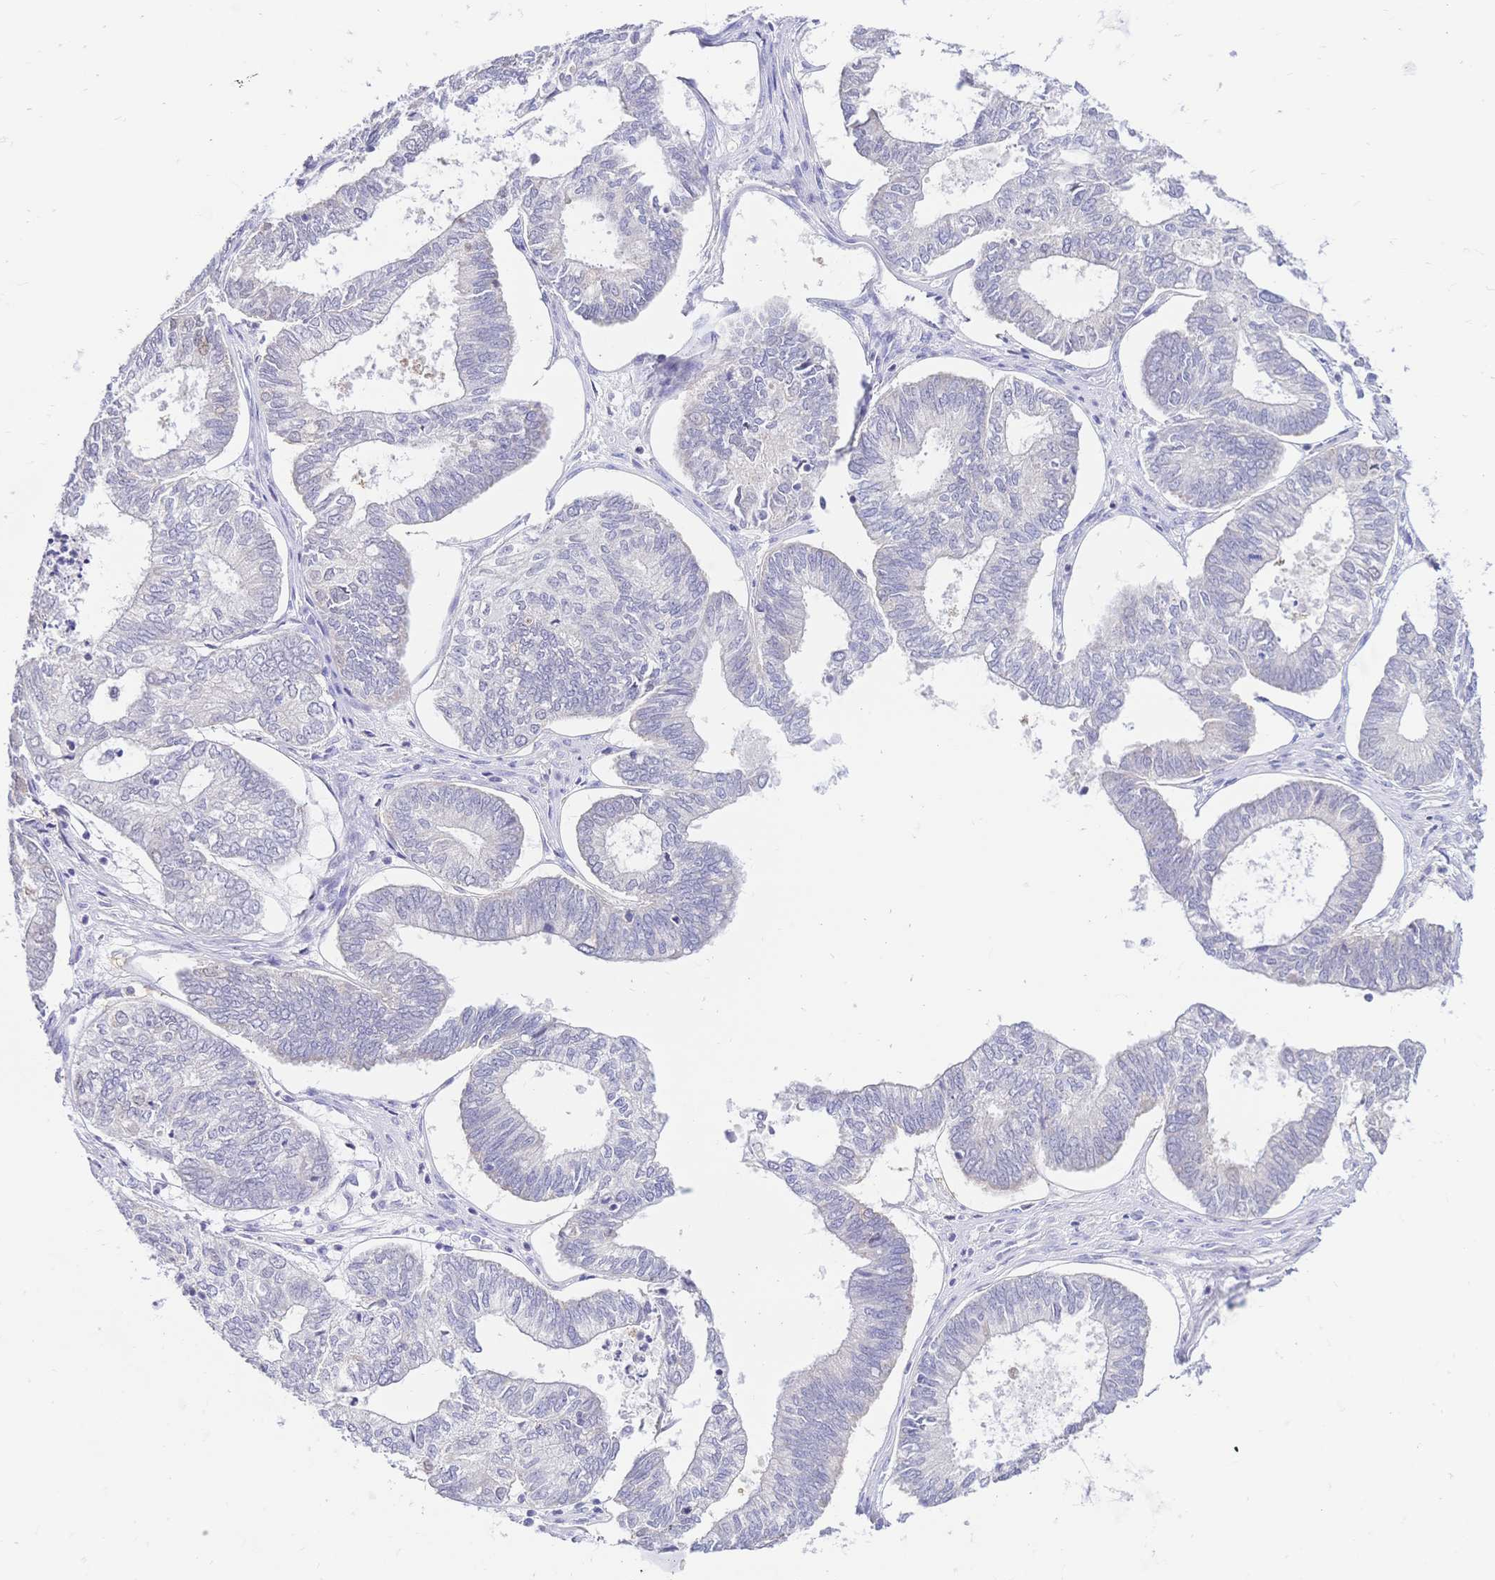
{"staining": {"intensity": "weak", "quantity": "<25%", "location": "cytoplasmic/membranous,nuclear"}, "tissue": "ovarian cancer", "cell_type": "Tumor cells", "image_type": "cancer", "snomed": [{"axis": "morphology", "description": "Carcinoma, endometroid"}, {"axis": "topography", "description": "Ovary"}], "caption": "IHC photomicrograph of endometroid carcinoma (ovarian) stained for a protein (brown), which exhibits no staining in tumor cells.", "gene": "CLEC18B", "patient": {"sex": "female", "age": 64}}